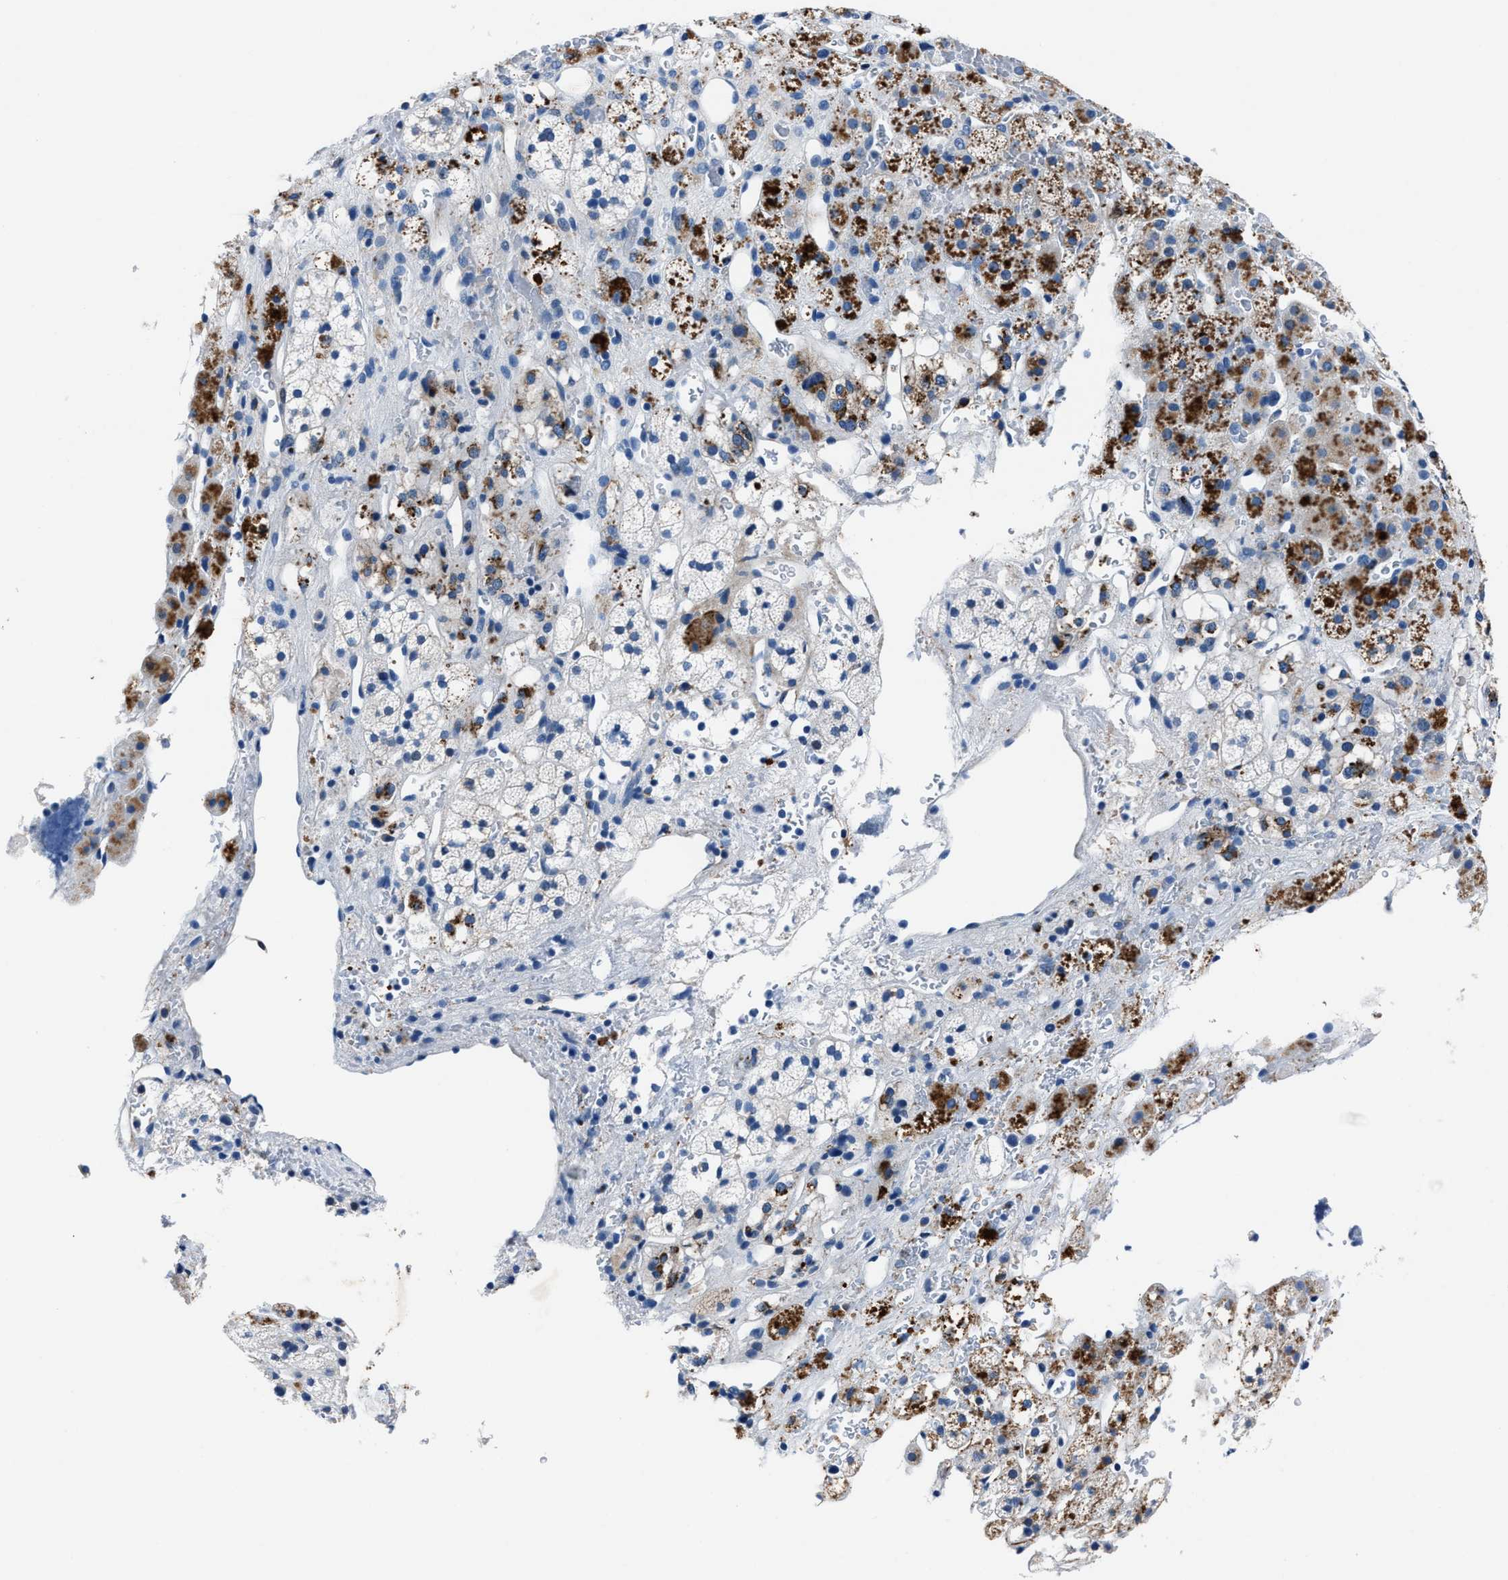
{"staining": {"intensity": "moderate", "quantity": "<25%", "location": "cytoplasmic/membranous"}, "tissue": "adrenal gland", "cell_type": "Glandular cells", "image_type": "normal", "snomed": [{"axis": "morphology", "description": "Normal tissue, NOS"}, {"axis": "topography", "description": "Adrenal gland"}], "caption": "Immunohistochemistry (IHC) image of normal adrenal gland: adrenal gland stained using immunohistochemistry (IHC) shows low levels of moderate protein expression localized specifically in the cytoplasmic/membranous of glandular cells, appearing as a cytoplasmic/membranous brown color.", "gene": "NACAD", "patient": {"sex": "male", "age": 56}}